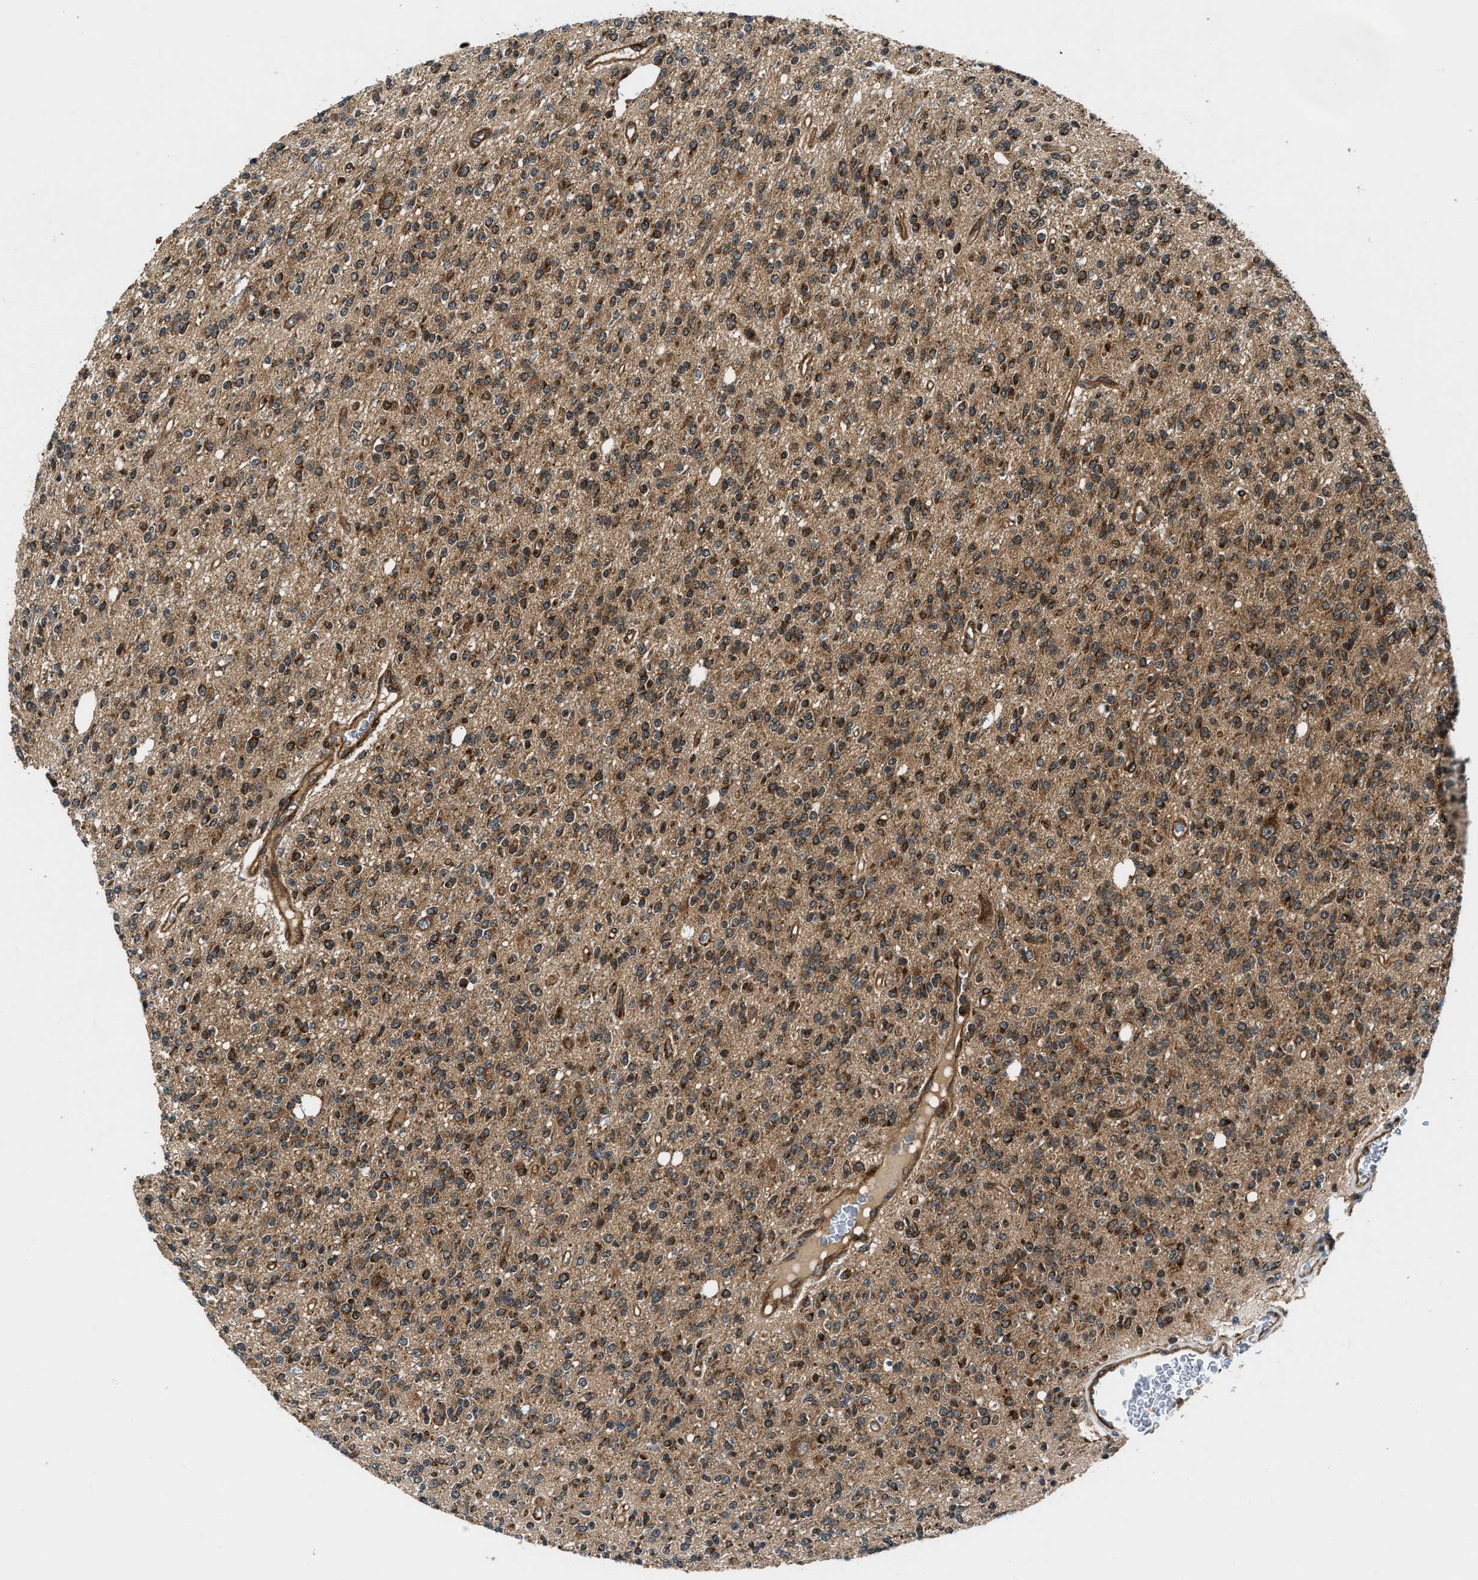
{"staining": {"intensity": "moderate", "quantity": ">75%", "location": "cytoplasmic/membranous"}, "tissue": "glioma", "cell_type": "Tumor cells", "image_type": "cancer", "snomed": [{"axis": "morphology", "description": "Glioma, malignant, High grade"}, {"axis": "topography", "description": "Brain"}], "caption": "IHC image of glioma stained for a protein (brown), which demonstrates medium levels of moderate cytoplasmic/membranous expression in about >75% of tumor cells.", "gene": "PNPLA8", "patient": {"sex": "male", "age": 34}}